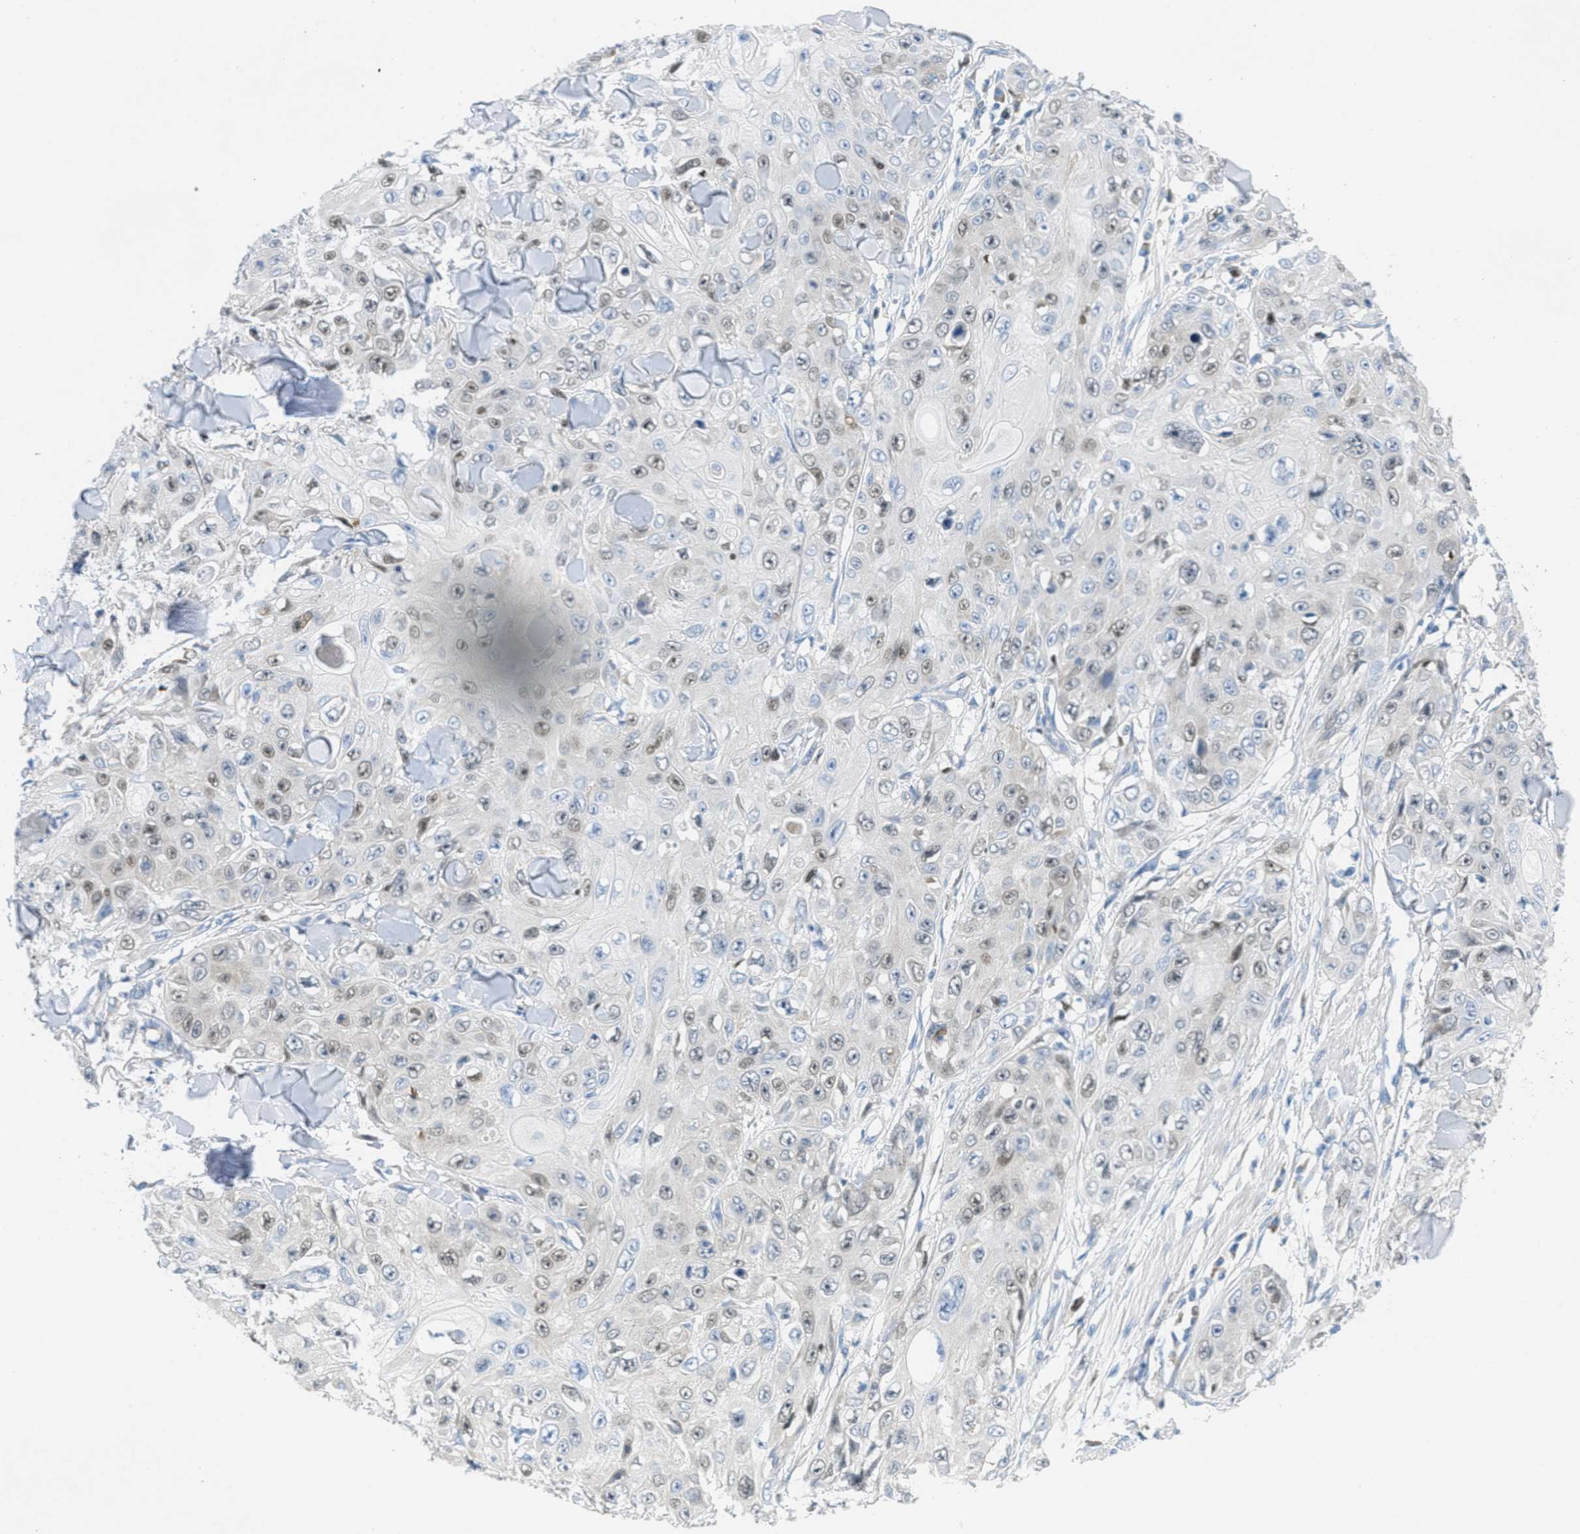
{"staining": {"intensity": "weak", "quantity": "25%-75%", "location": "cytoplasmic/membranous,nuclear"}, "tissue": "skin cancer", "cell_type": "Tumor cells", "image_type": "cancer", "snomed": [{"axis": "morphology", "description": "Squamous cell carcinoma, NOS"}, {"axis": "topography", "description": "Skin"}], "caption": "Squamous cell carcinoma (skin) stained with IHC demonstrates weak cytoplasmic/membranous and nuclear positivity in approximately 25%-75% of tumor cells.", "gene": "ORC6", "patient": {"sex": "male", "age": 86}}